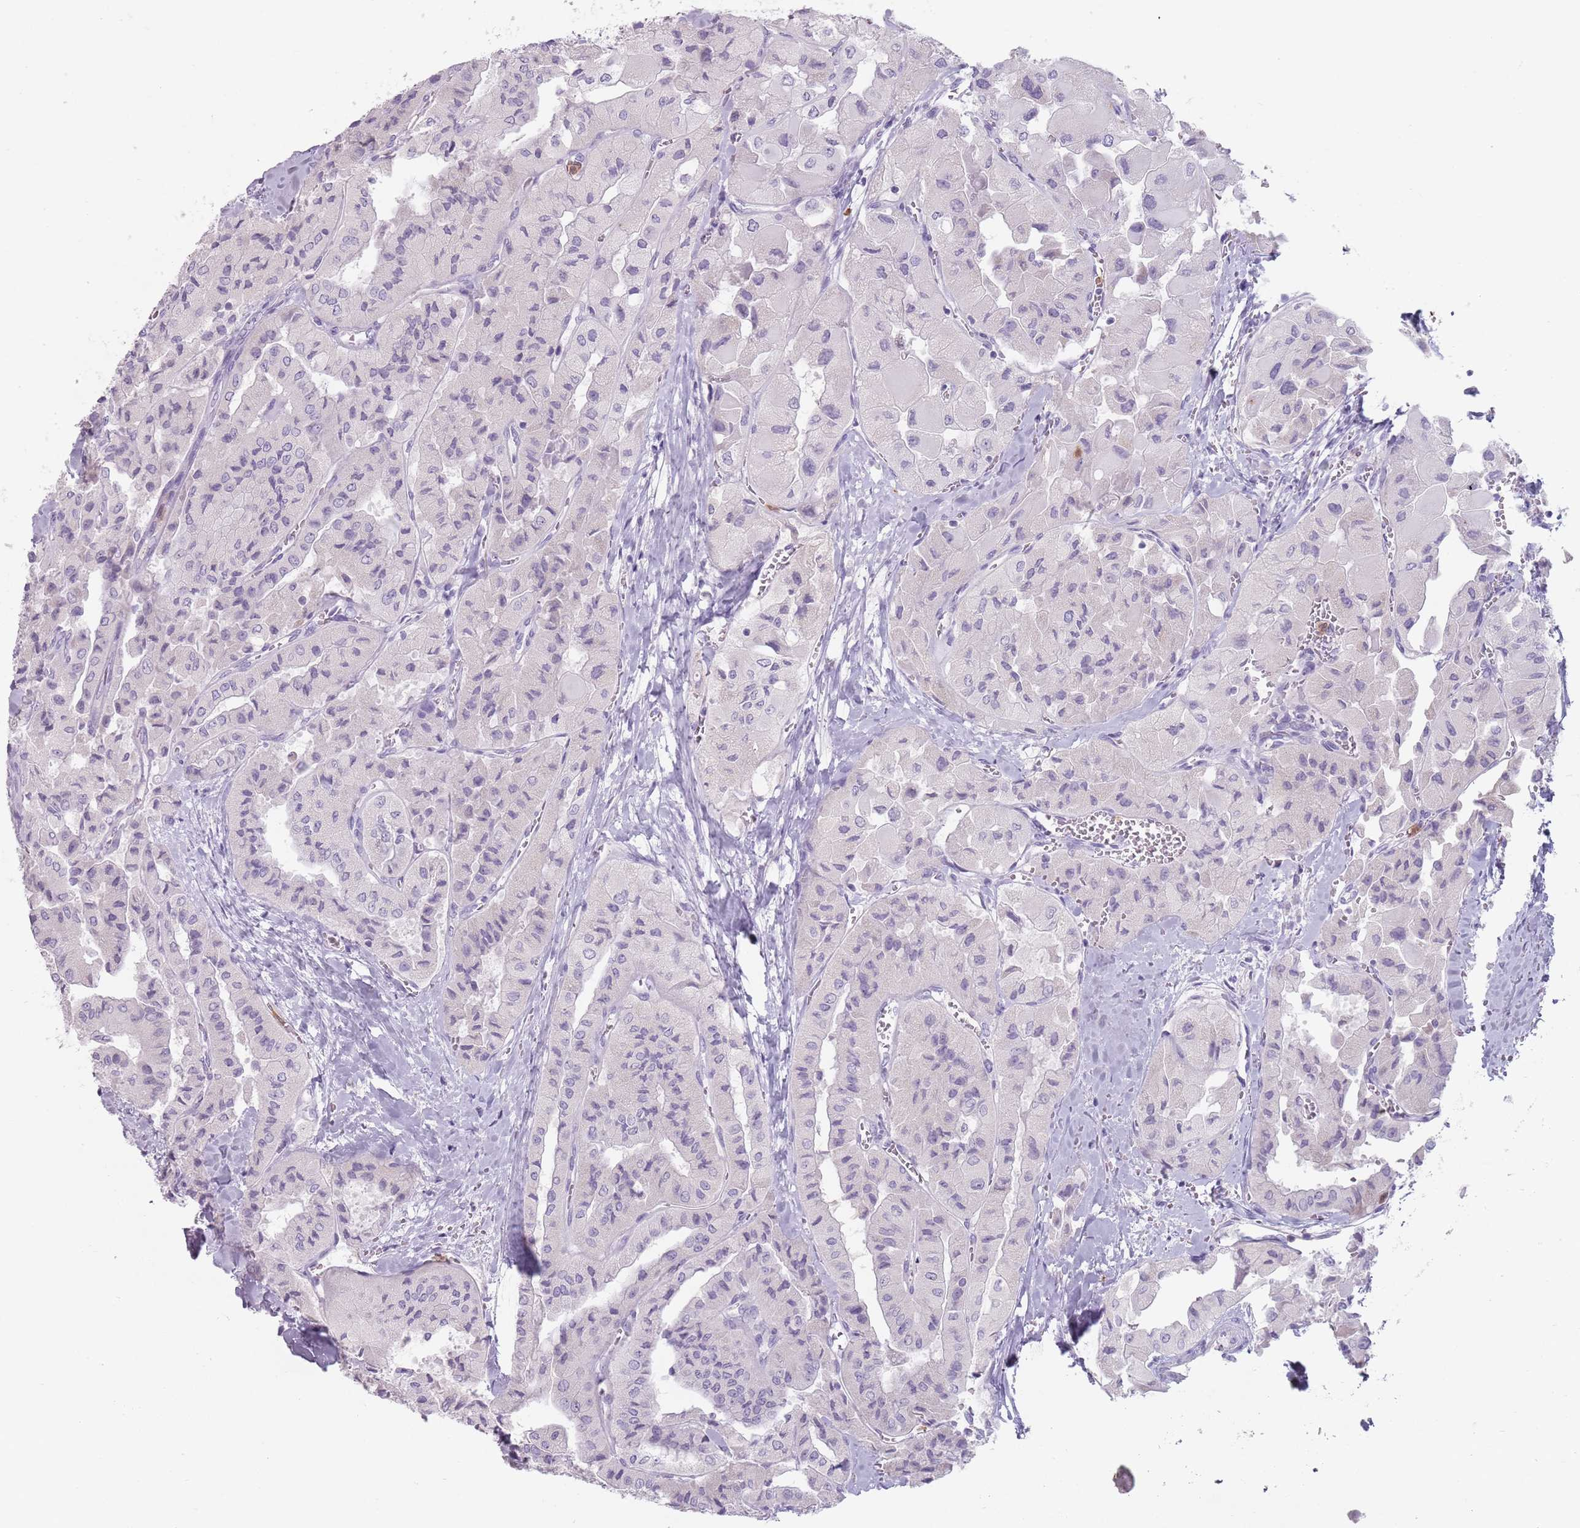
{"staining": {"intensity": "negative", "quantity": "none", "location": "none"}, "tissue": "thyroid cancer", "cell_type": "Tumor cells", "image_type": "cancer", "snomed": [{"axis": "morphology", "description": "Normal tissue, NOS"}, {"axis": "morphology", "description": "Papillary adenocarcinoma, NOS"}, {"axis": "topography", "description": "Thyroid gland"}], "caption": "This is an IHC image of human thyroid cancer. There is no expression in tumor cells.", "gene": "ZNF584", "patient": {"sex": "female", "age": 59}}